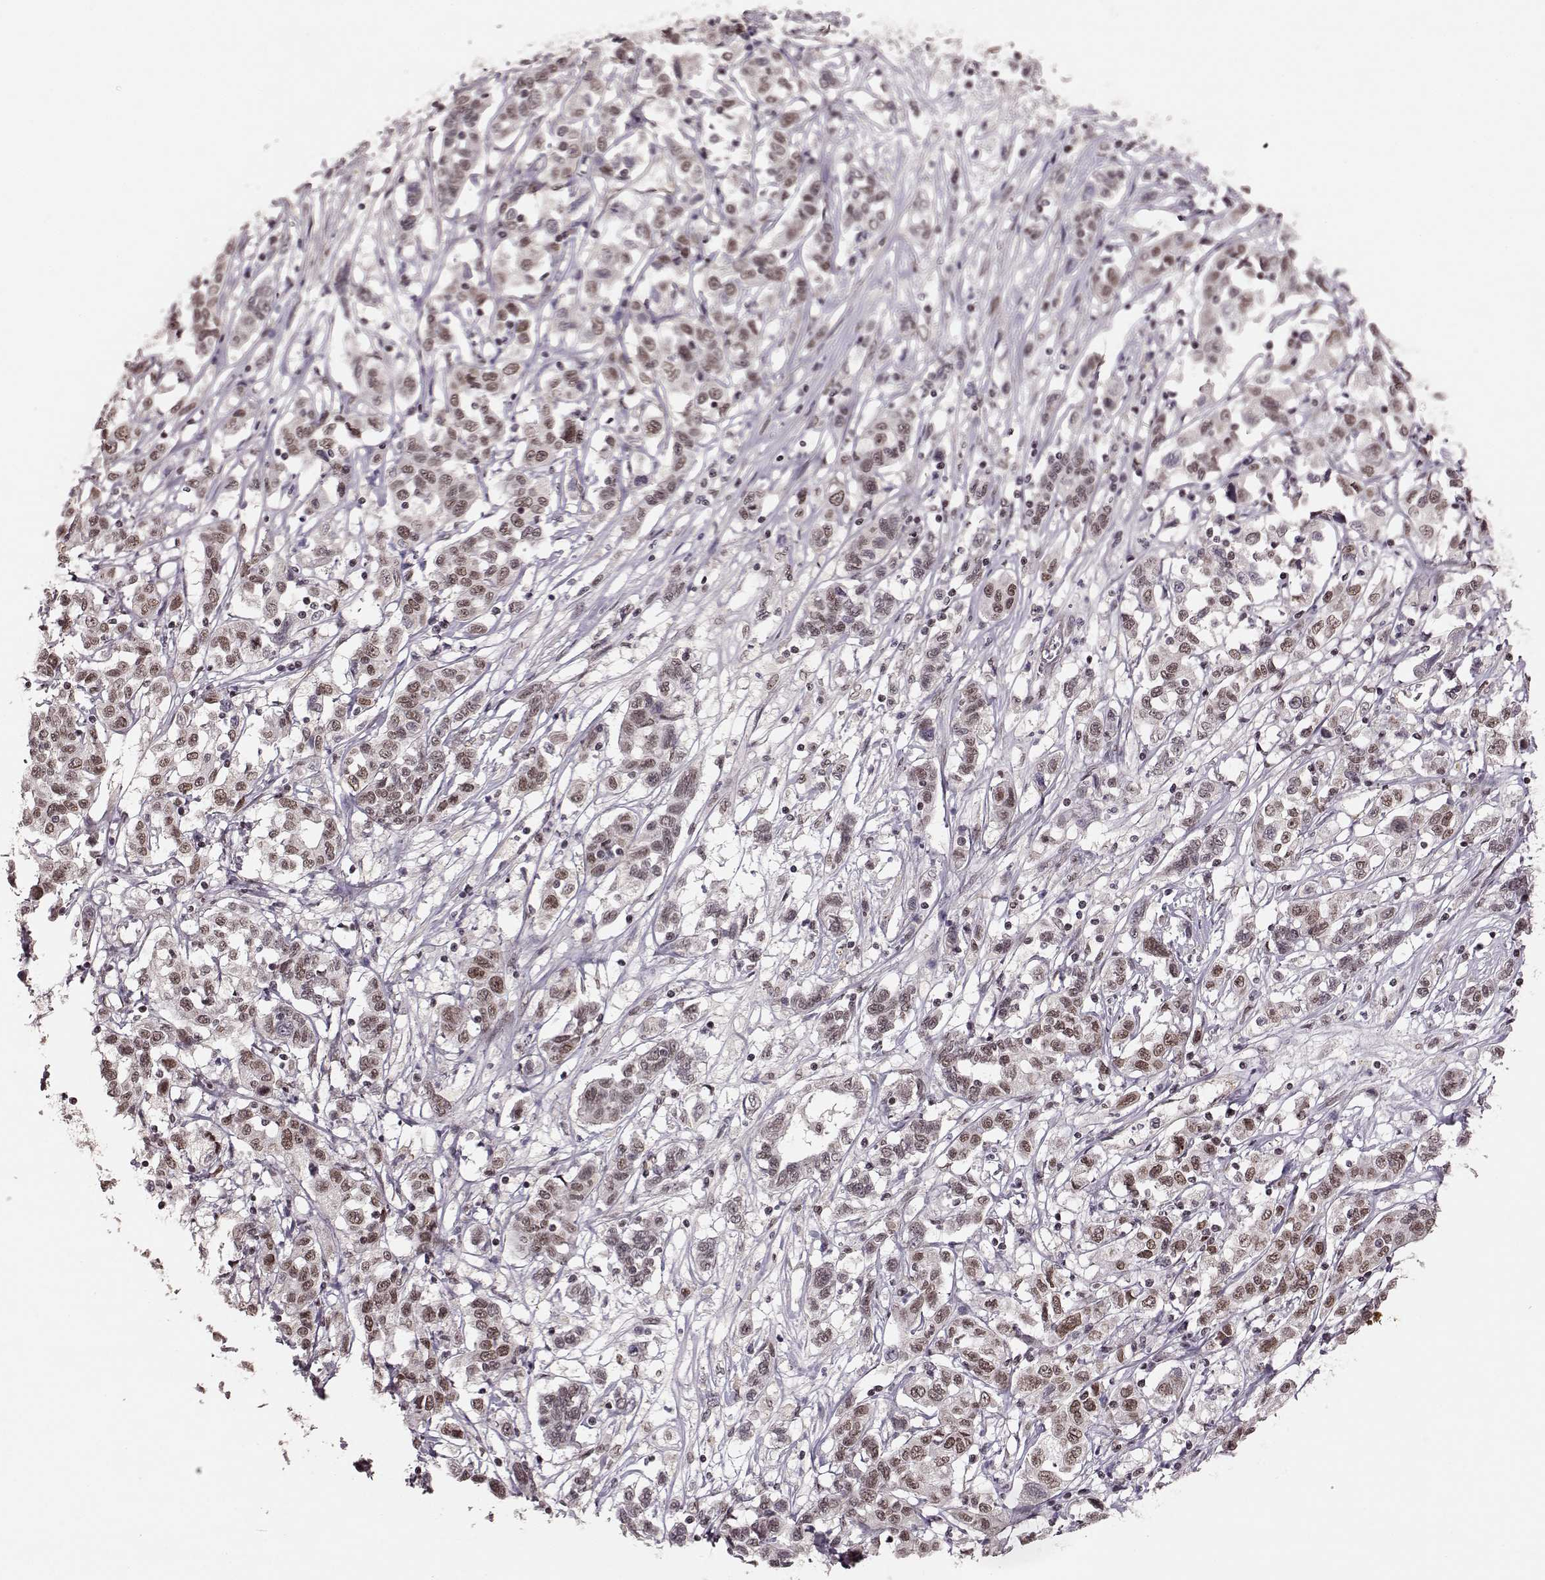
{"staining": {"intensity": "moderate", "quantity": ">75%", "location": "nuclear"}, "tissue": "liver cancer", "cell_type": "Tumor cells", "image_type": "cancer", "snomed": [{"axis": "morphology", "description": "Adenocarcinoma, NOS"}, {"axis": "morphology", "description": "Cholangiocarcinoma"}, {"axis": "topography", "description": "Liver"}], "caption": "Human liver cholangiocarcinoma stained with a protein marker shows moderate staining in tumor cells.", "gene": "RRAGD", "patient": {"sex": "male", "age": 64}}